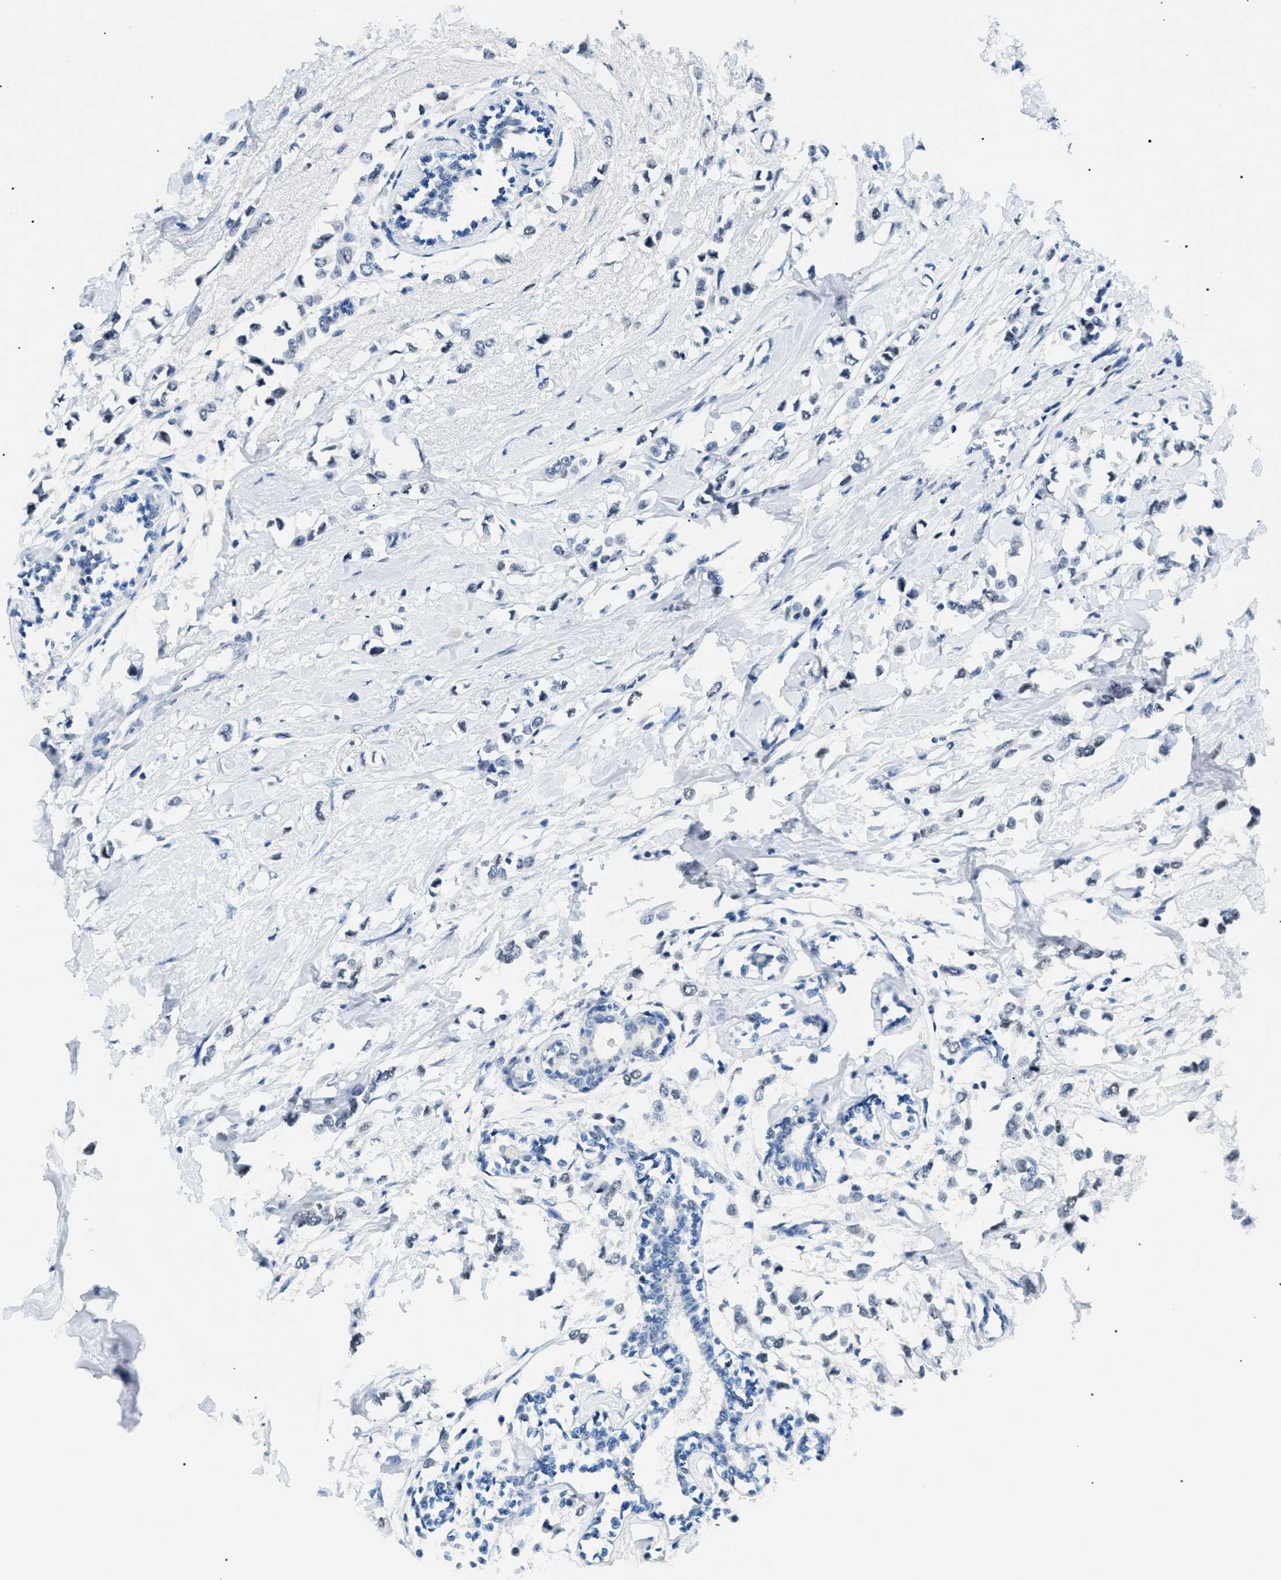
{"staining": {"intensity": "negative", "quantity": "none", "location": "none"}, "tissue": "breast cancer", "cell_type": "Tumor cells", "image_type": "cancer", "snomed": [{"axis": "morphology", "description": "Lobular carcinoma"}, {"axis": "topography", "description": "Breast"}], "caption": "Breast cancer stained for a protein using IHC reveals no staining tumor cells.", "gene": "SMARCC1", "patient": {"sex": "female", "age": 51}}